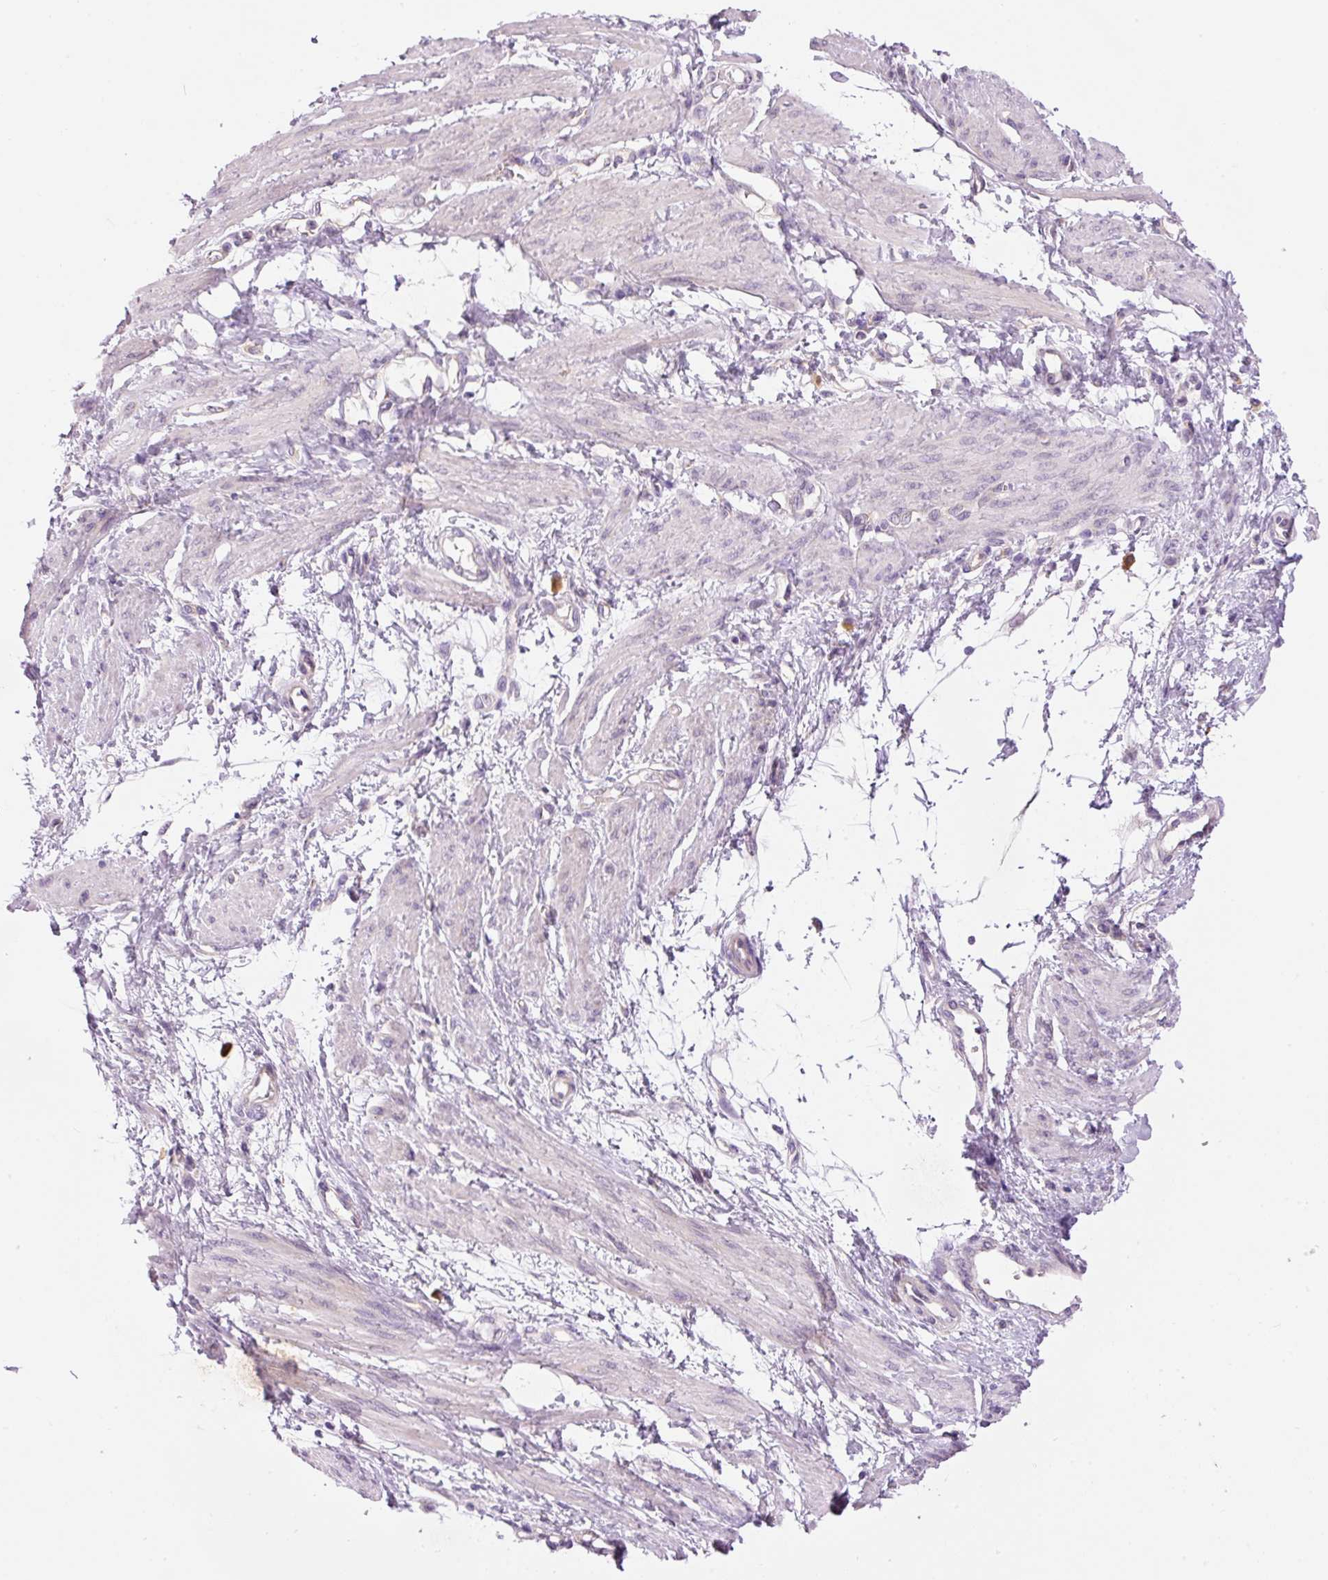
{"staining": {"intensity": "negative", "quantity": "none", "location": "none"}, "tissue": "smooth muscle", "cell_type": "Smooth muscle cells", "image_type": "normal", "snomed": [{"axis": "morphology", "description": "Normal tissue, NOS"}, {"axis": "topography", "description": "Smooth muscle"}, {"axis": "topography", "description": "Uterus"}], "caption": "Smooth muscle cells show no significant protein staining in normal smooth muscle.", "gene": "PNPLA5", "patient": {"sex": "female", "age": 39}}